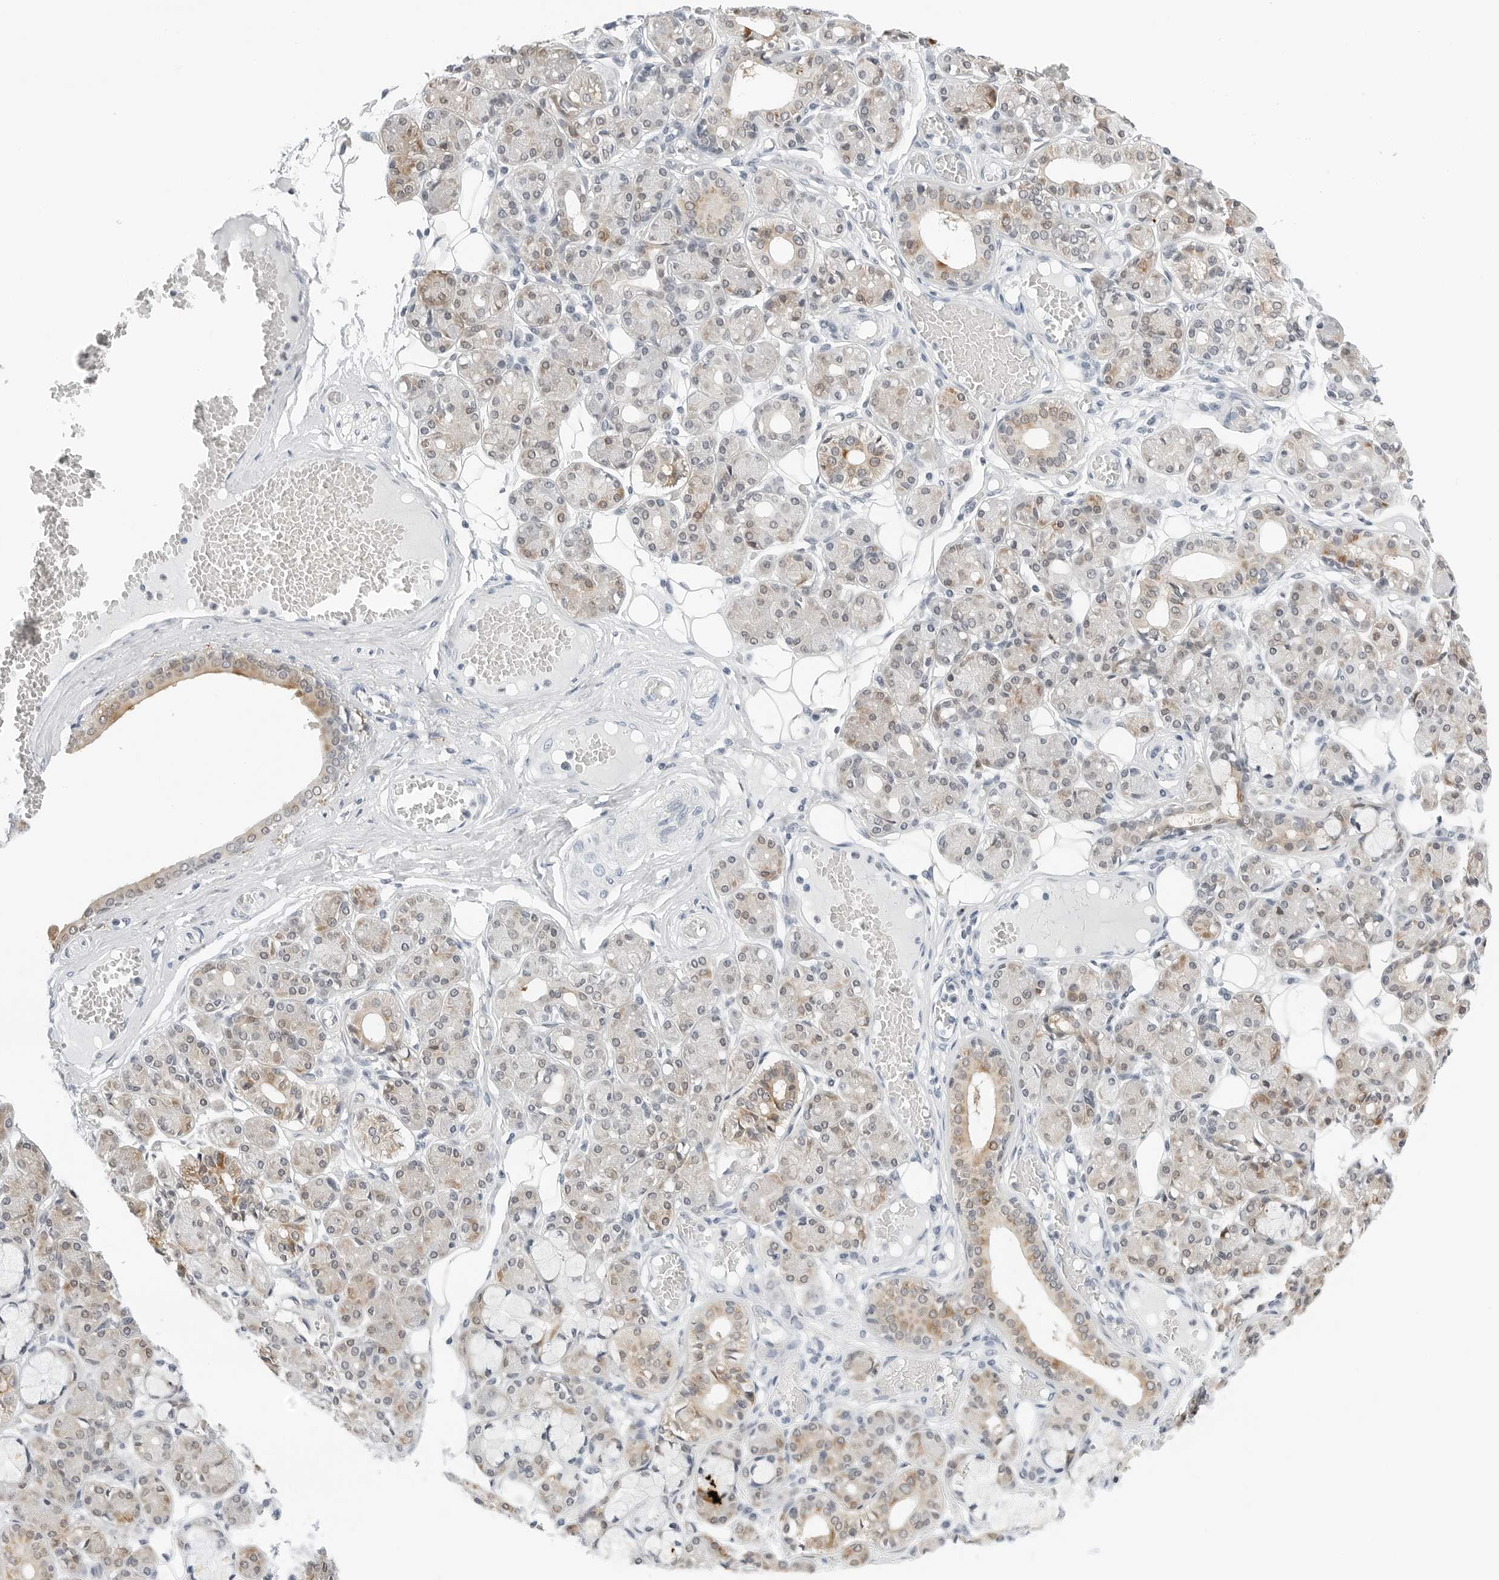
{"staining": {"intensity": "moderate", "quantity": "<25%", "location": "cytoplasmic/membranous"}, "tissue": "salivary gland", "cell_type": "Glandular cells", "image_type": "normal", "snomed": [{"axis": "morphology", "description": "Normal tissue, NOS"}, {"axis": "topography", "description": "Salivary gland"}], "caption": "Immunohistochemical staining of benign salivary gland displays moderate cytoplasmic/membranous protein expression in about <25% of glandular cells. The protein is shown in brown color, while the nuclei are stained blue.", "gene": "P4HA2", "patient": {"sex": "male", "age": 63}}